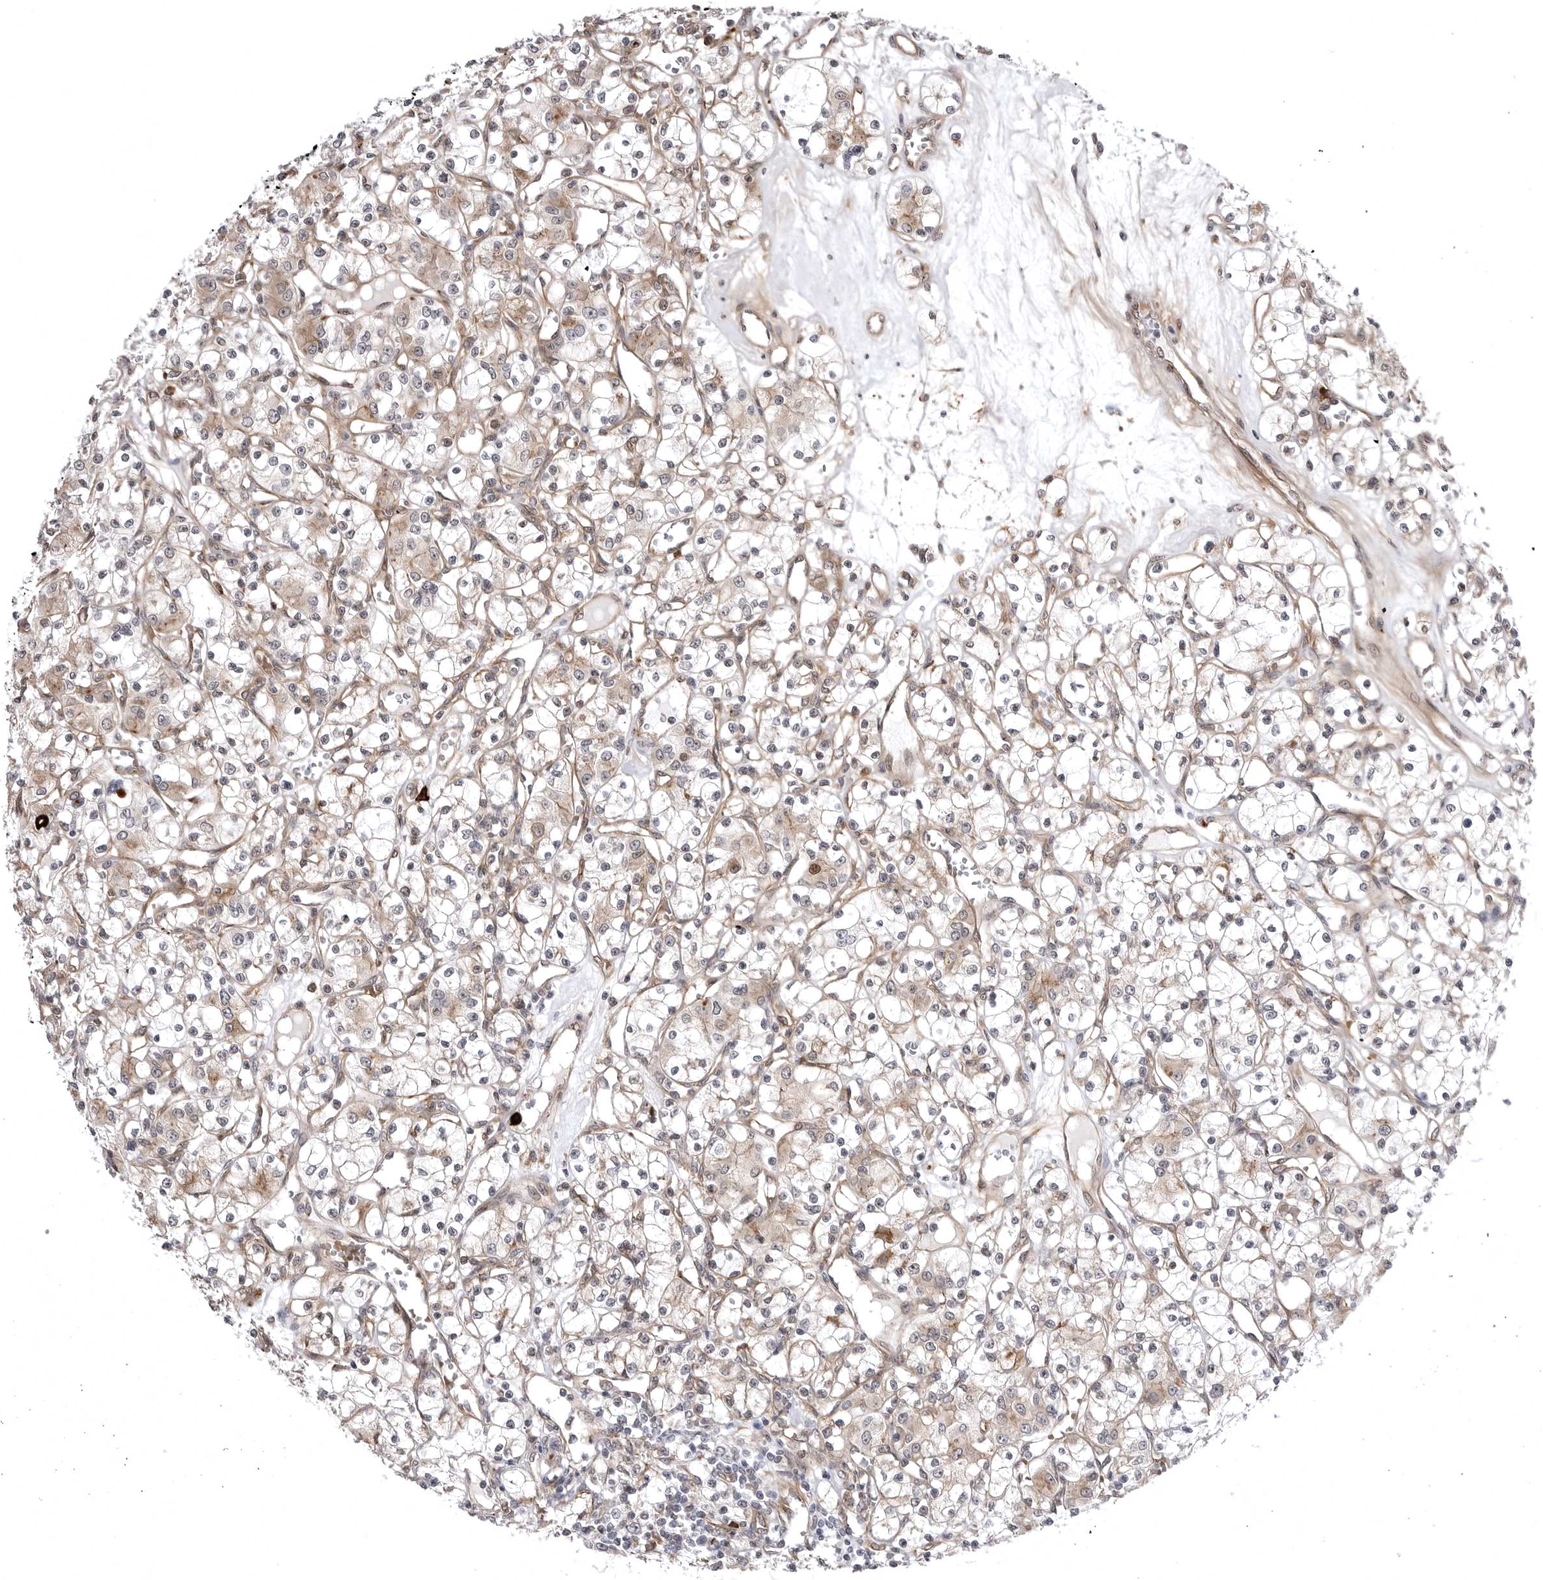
{"staining": {"intensity": "moderate", "quantity": ">75%", "location": "cytoplasmic/membranous"}, "tissue": "renal cancer", "cell_type": "Tumor cells", "image_type": "cancer", "snomed": [{"axis": "morphology", "description": "Adenocarcinoma, NOS"}, {"axis": "topography", "description": "Kidney"}], "caption": "This is a histology image of IHC staining of renal adenocarcinoma, which shows moderate staining in the cytoplasmic/membranous of tumor cells.", "gene": "ARL5A", "patient": {"sex": "female", "age": 59}}